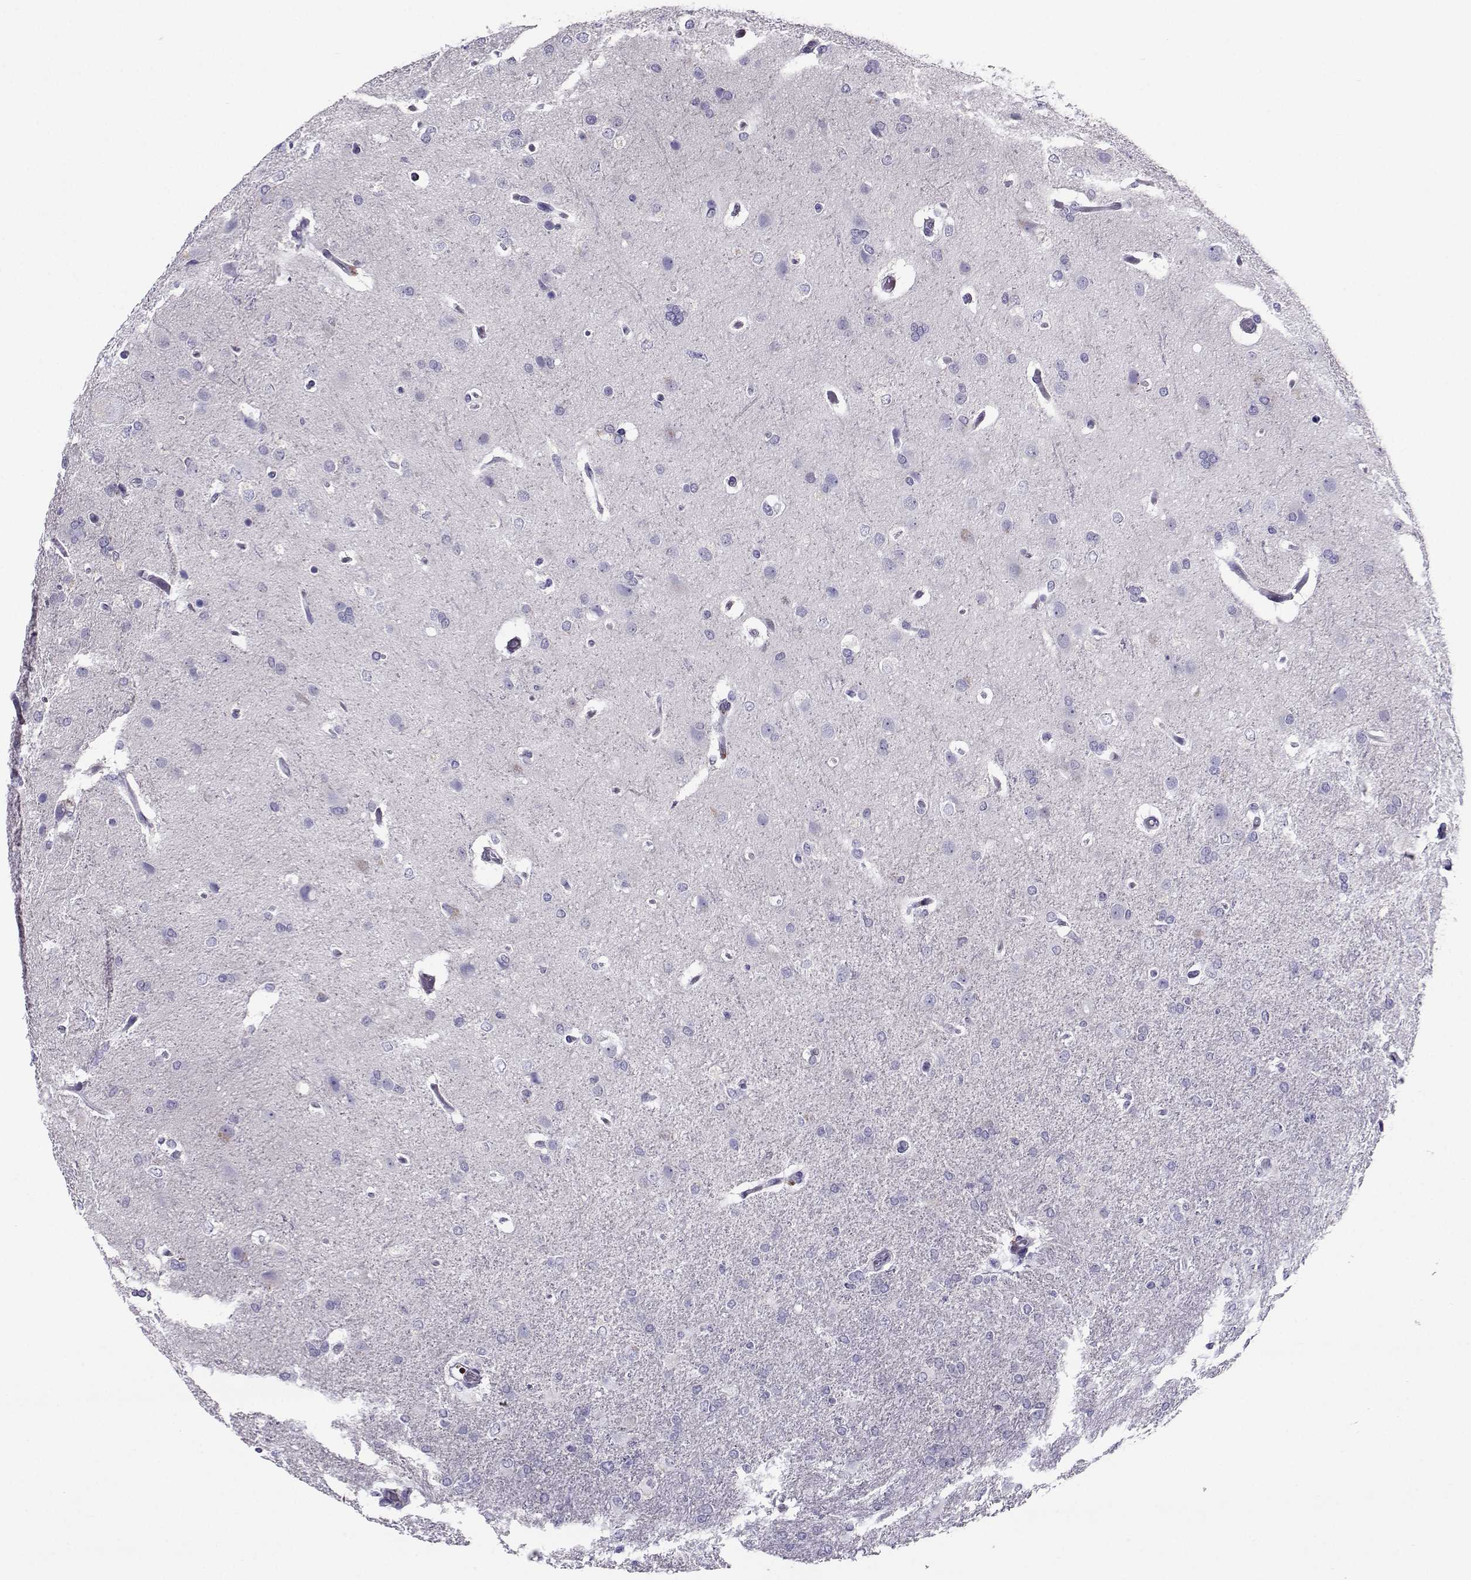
{"staining": {"intensity": "negative", "quantity": "none", "location": "none"}, "tissue": "glioma", "cell_type": "Tumor cells", "image_type": "cancer", "snomed": [{"axis": "morphology", "description": "Glioma, malignant, High grade"}, {"axis": "topography", "description": "Brain"}], "caption": "Malignant high-grade glioma stained for a protein using IHC displays no expression tumor cells.", "gene": "PGK1", "patient": {"sex": "male", "age": 68}}